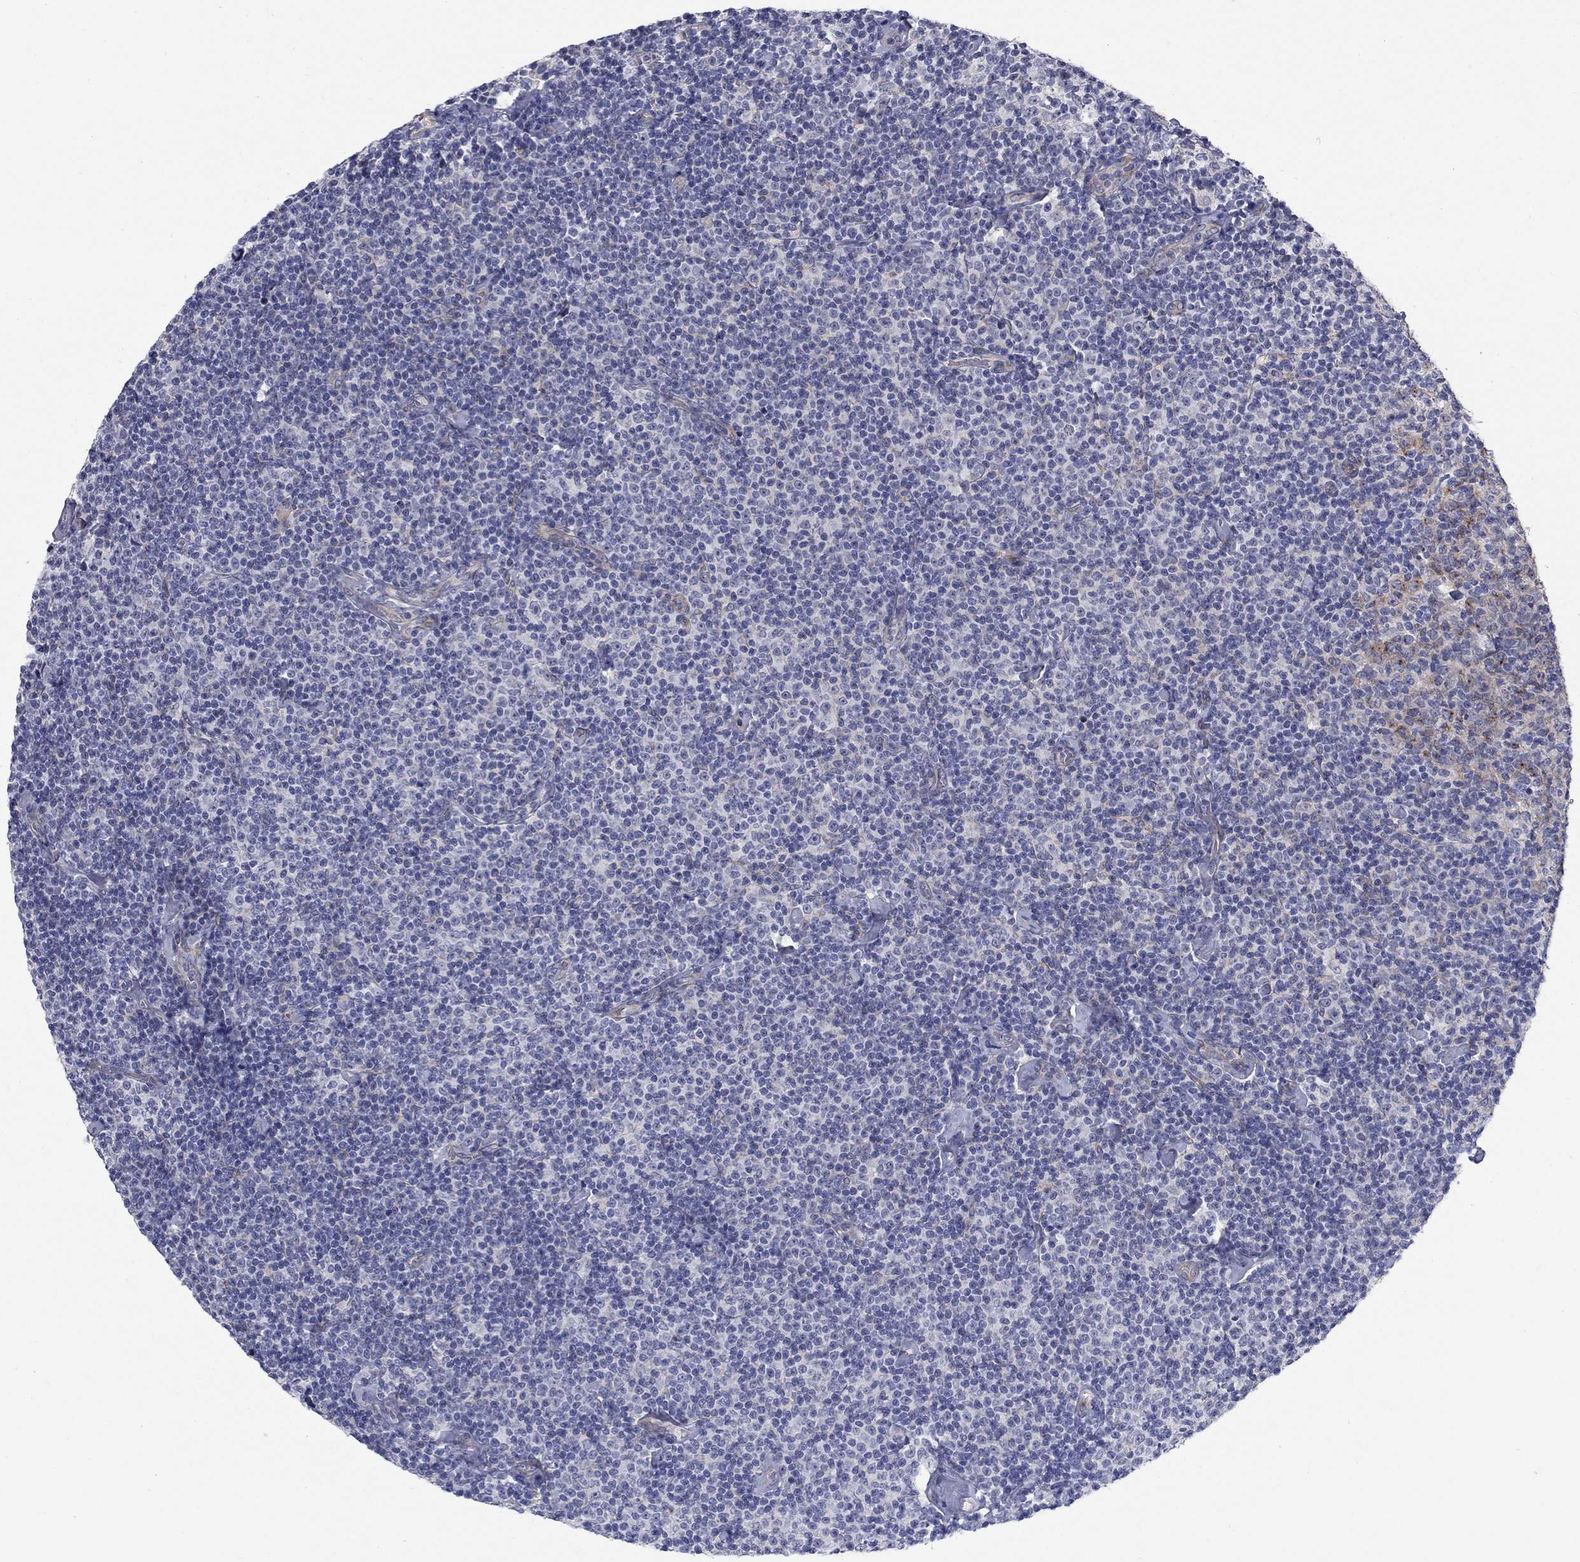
{"staining": {"intensity": "negative", "quantity": "none", "location": "none"}, "tissue": "lymphoma", "cell_type": "Tumor cells", "image_type": "cancer", "snomed": [{"axis": "morphology", "description": "Malignant lymphoma, non-Hodgkin's type, Low grade"}, {"axis": "topography", "description": "Lymph node"}], "caption": "A high-resolution image shows immunohistochemistry staining of low-grade malignant lymphoma, non-Hodgkin's type, which shows no significant staining in tumor cells.", "gene": "SLC1A1", "patient": {"sex": "male", "age": 81}}